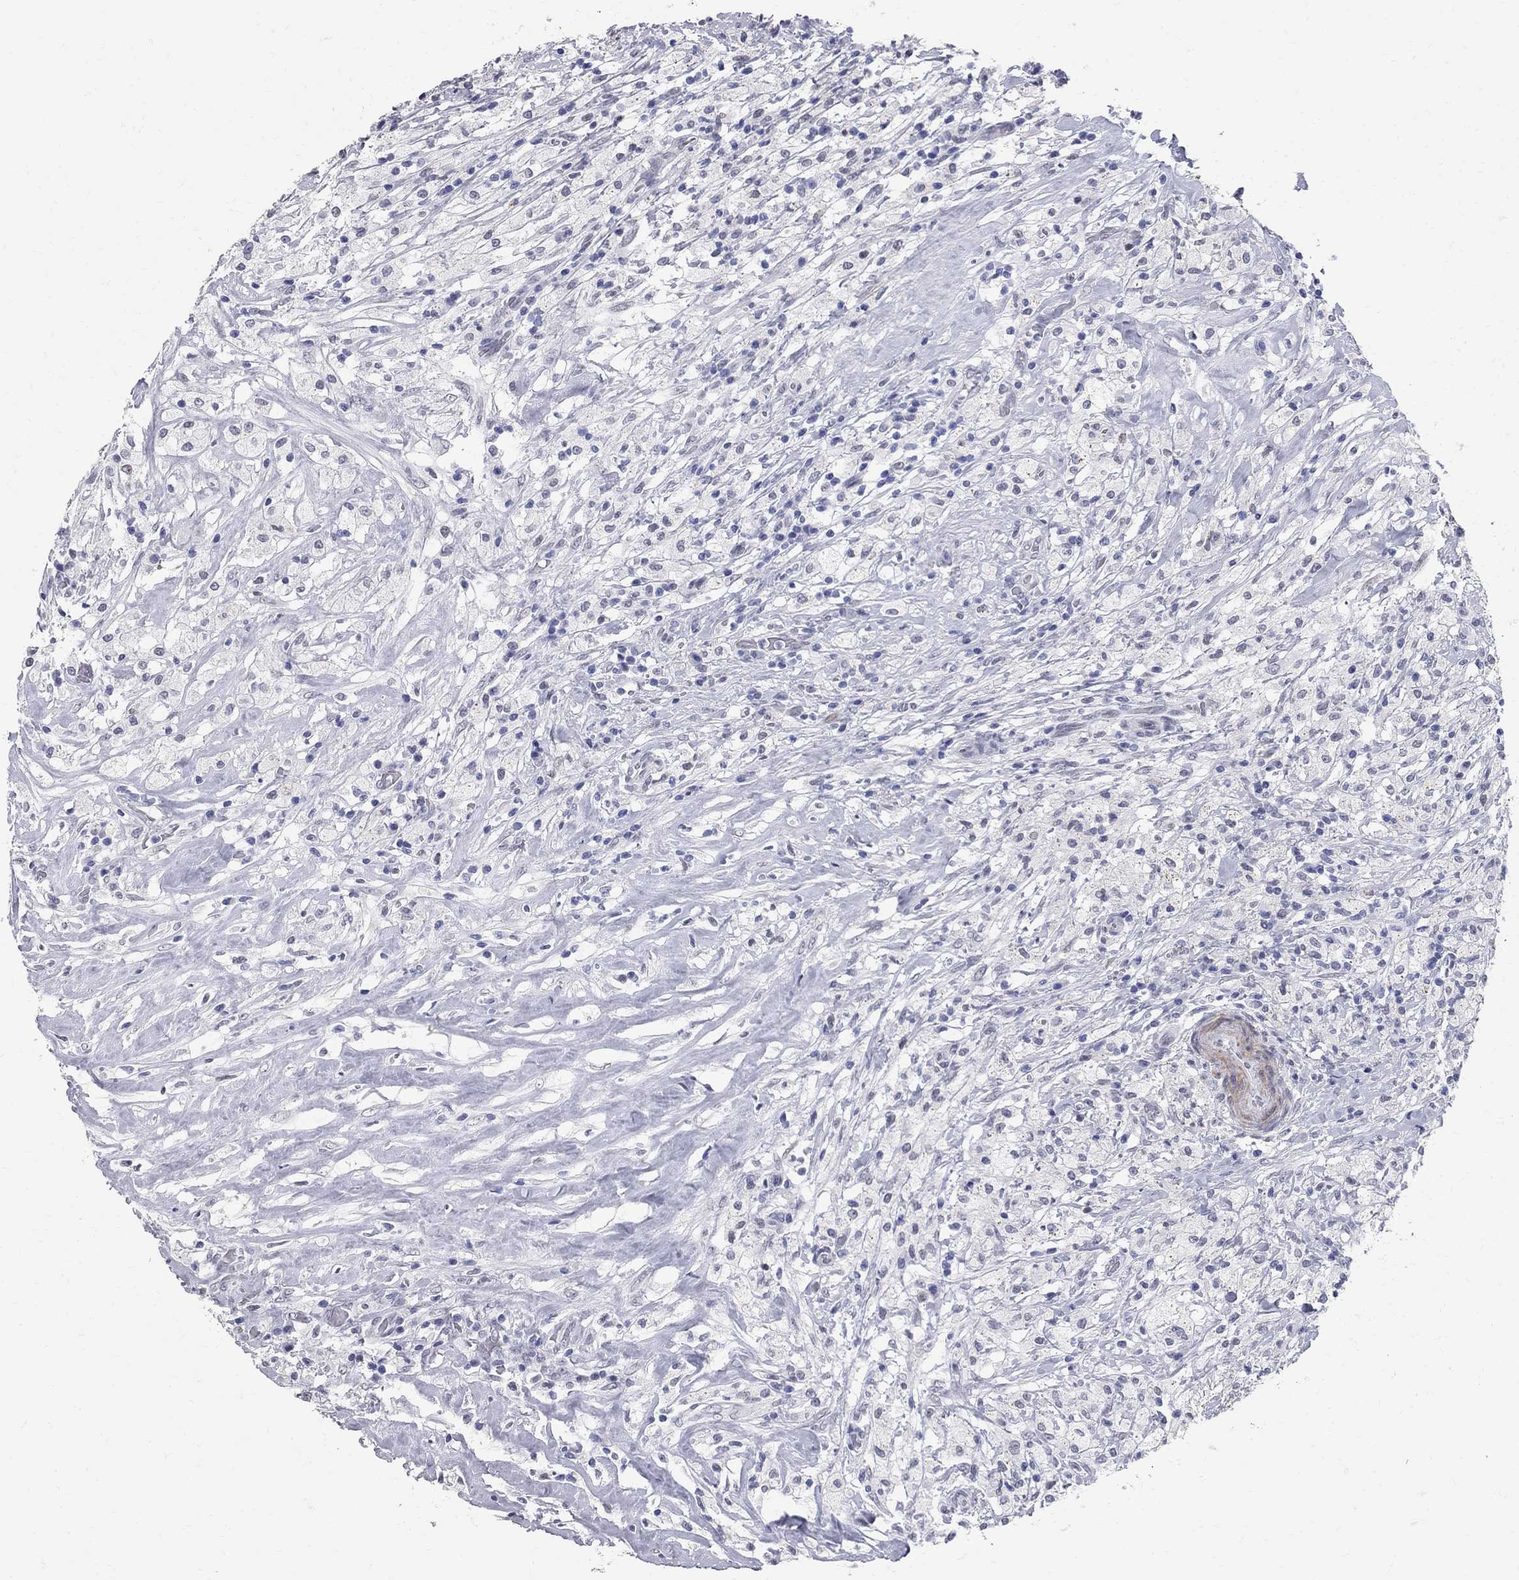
{"staining": {"intensity": "negative", "quantity": "none", "location": "none"}, "tissue": "testis cancer", "cell_type": "Tumor cells", "image_type": "cancer", "snomed": [{"axis": "morphology", "description": "Necrosis, NOS"}, {"axis": "morphology", "description": "Carcinoma, Embryonal, NOS"}, {"axis": "topography", "description": "Testis"}], "caption": "Tumor cells show no significant expression in testis cancer. The staining is performed using DAB (3,3'-diaminobenzidine) brown chromogen with nuclei counter-stained in using hematoxylin.", "gene": "BPIFB1", "patient": {"sex": "male", "age": 19}}